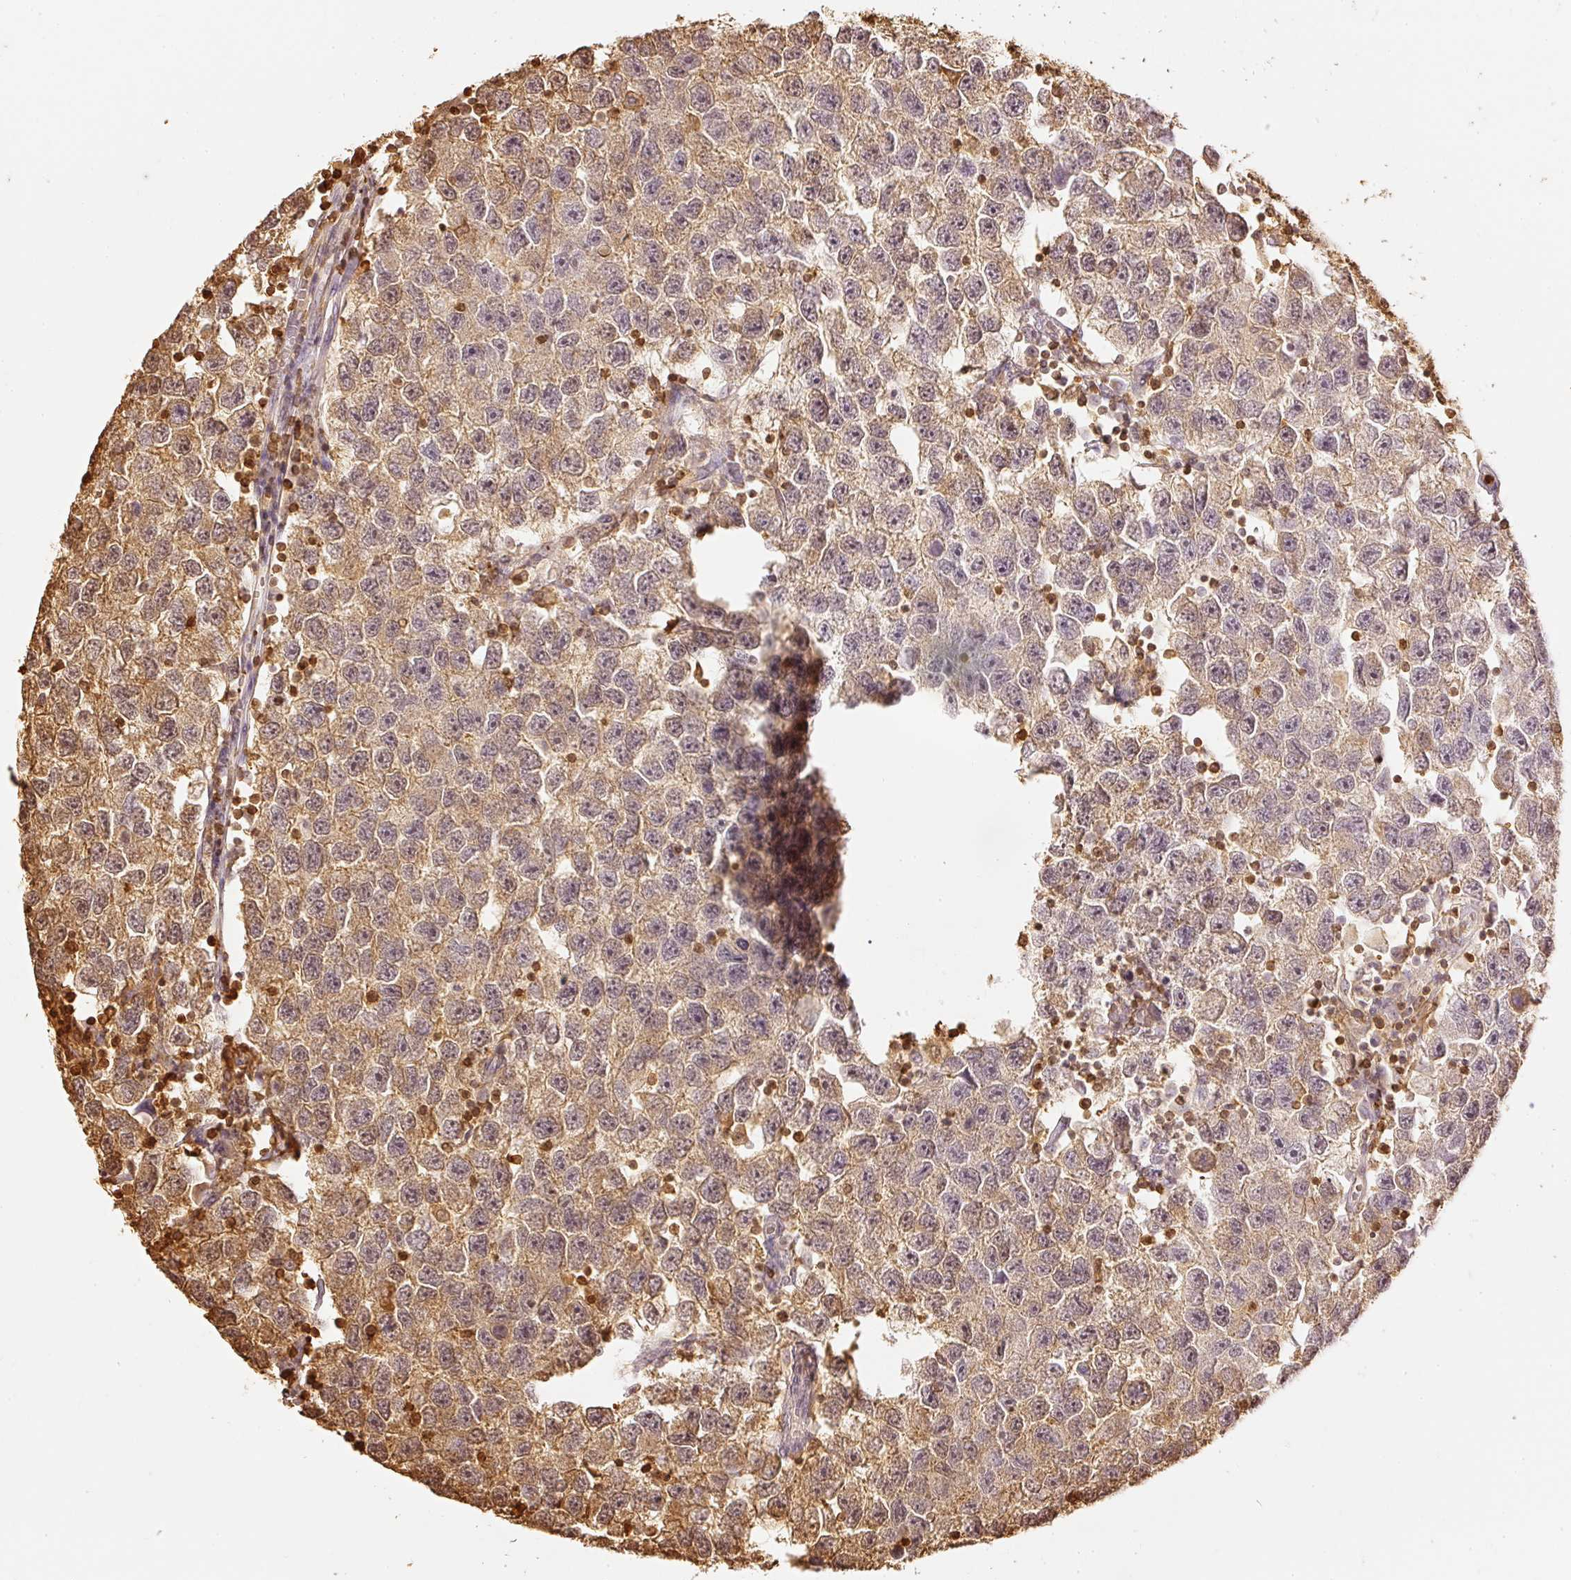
{"staining": {"intensity": "moderate", "quantity": "25%-75%", "location": "cytoplasmic/membranous"}, "tissue": "testis cancer", "cell_type": "Tumor cells", "image_type": "cancer", "snomed": [{"axis": "morphology", "description": "Seminoma, NOS"}, {"axis": "topography", "description": "Testis"}], "caption": "Seminoma (testis) tissue exhibits moderate cytoplasmic/membranous expression in about 25%-75% of tumor cells", "gene": "PFN1", "patient": {"sex": "male", "age": 26}}